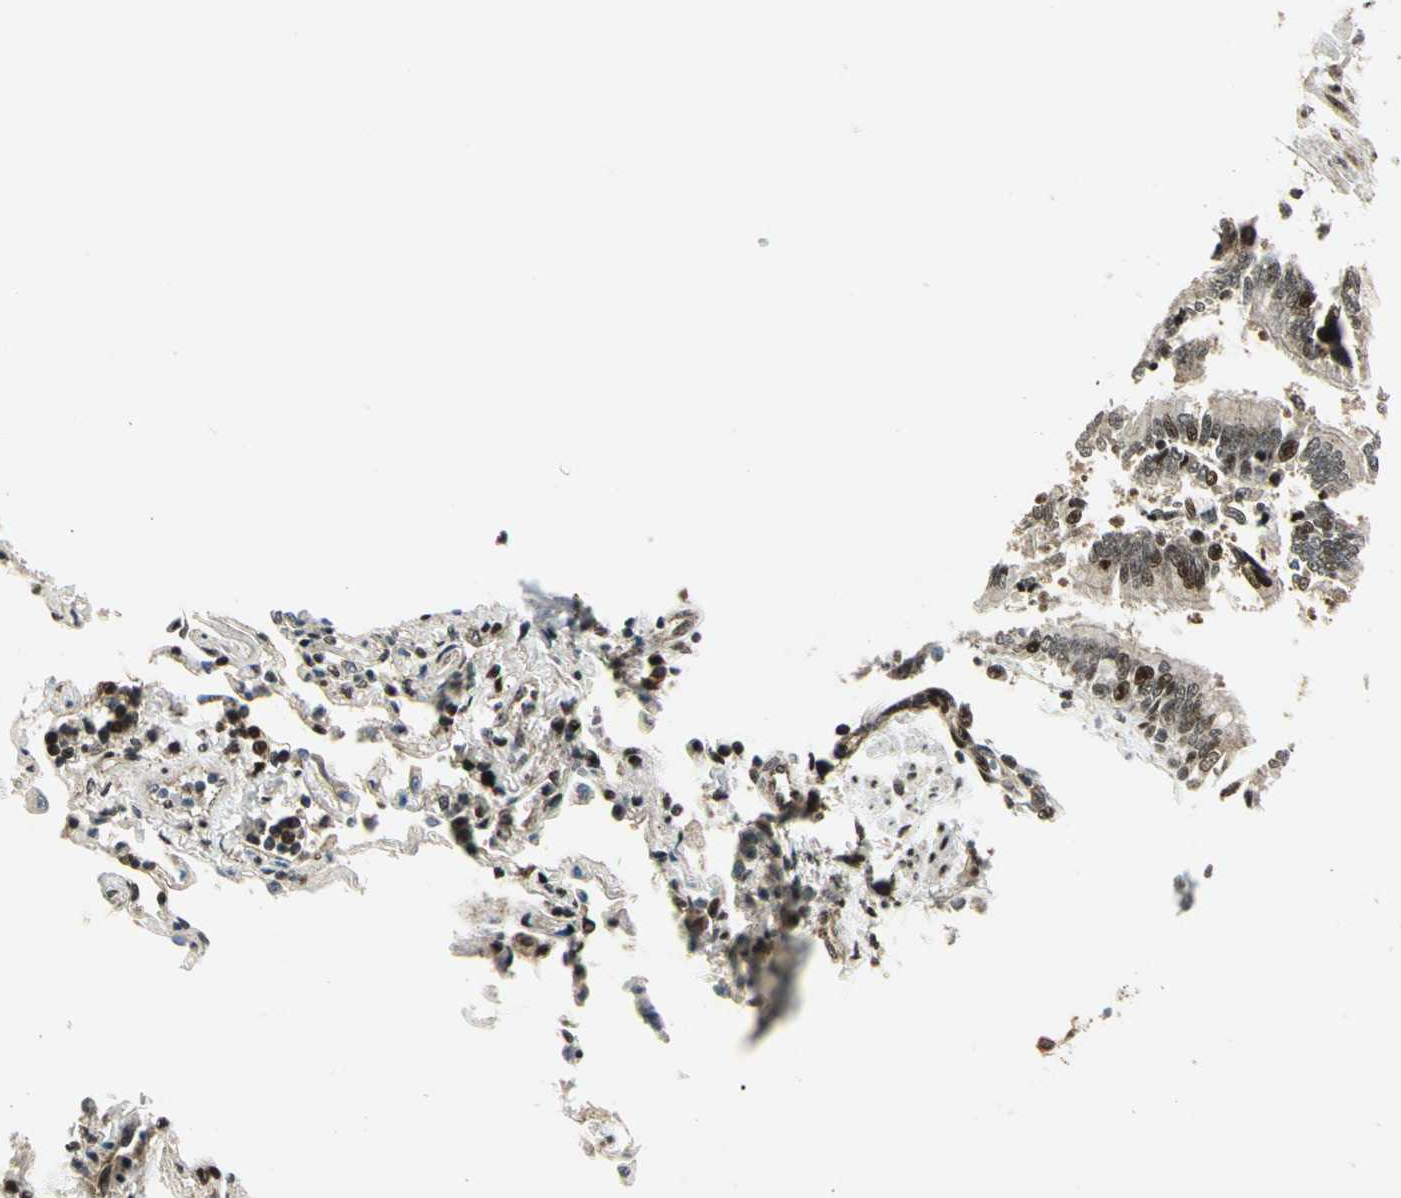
{"staining": {"intensity": "strong", "quantity": ">75%", "location": "cytoplasmic/membranous,nuclear"}, "tissue": "bronchus", "cell_type": "Respiratory epithelial cells", "image_type": "normal", "snomed": [{"axis": "morphology", "description": "Normal tissue, NOS"}, {"axis": "topography", "description": "Lung"}], "caption": "Bronchus stained for a protein demonstrates strong cytoplasmic/membranous,nuclear positivity in respiratory epithelial cells.", "gene": "COPS5", "patient": {"sex": "male", "age": 64}}